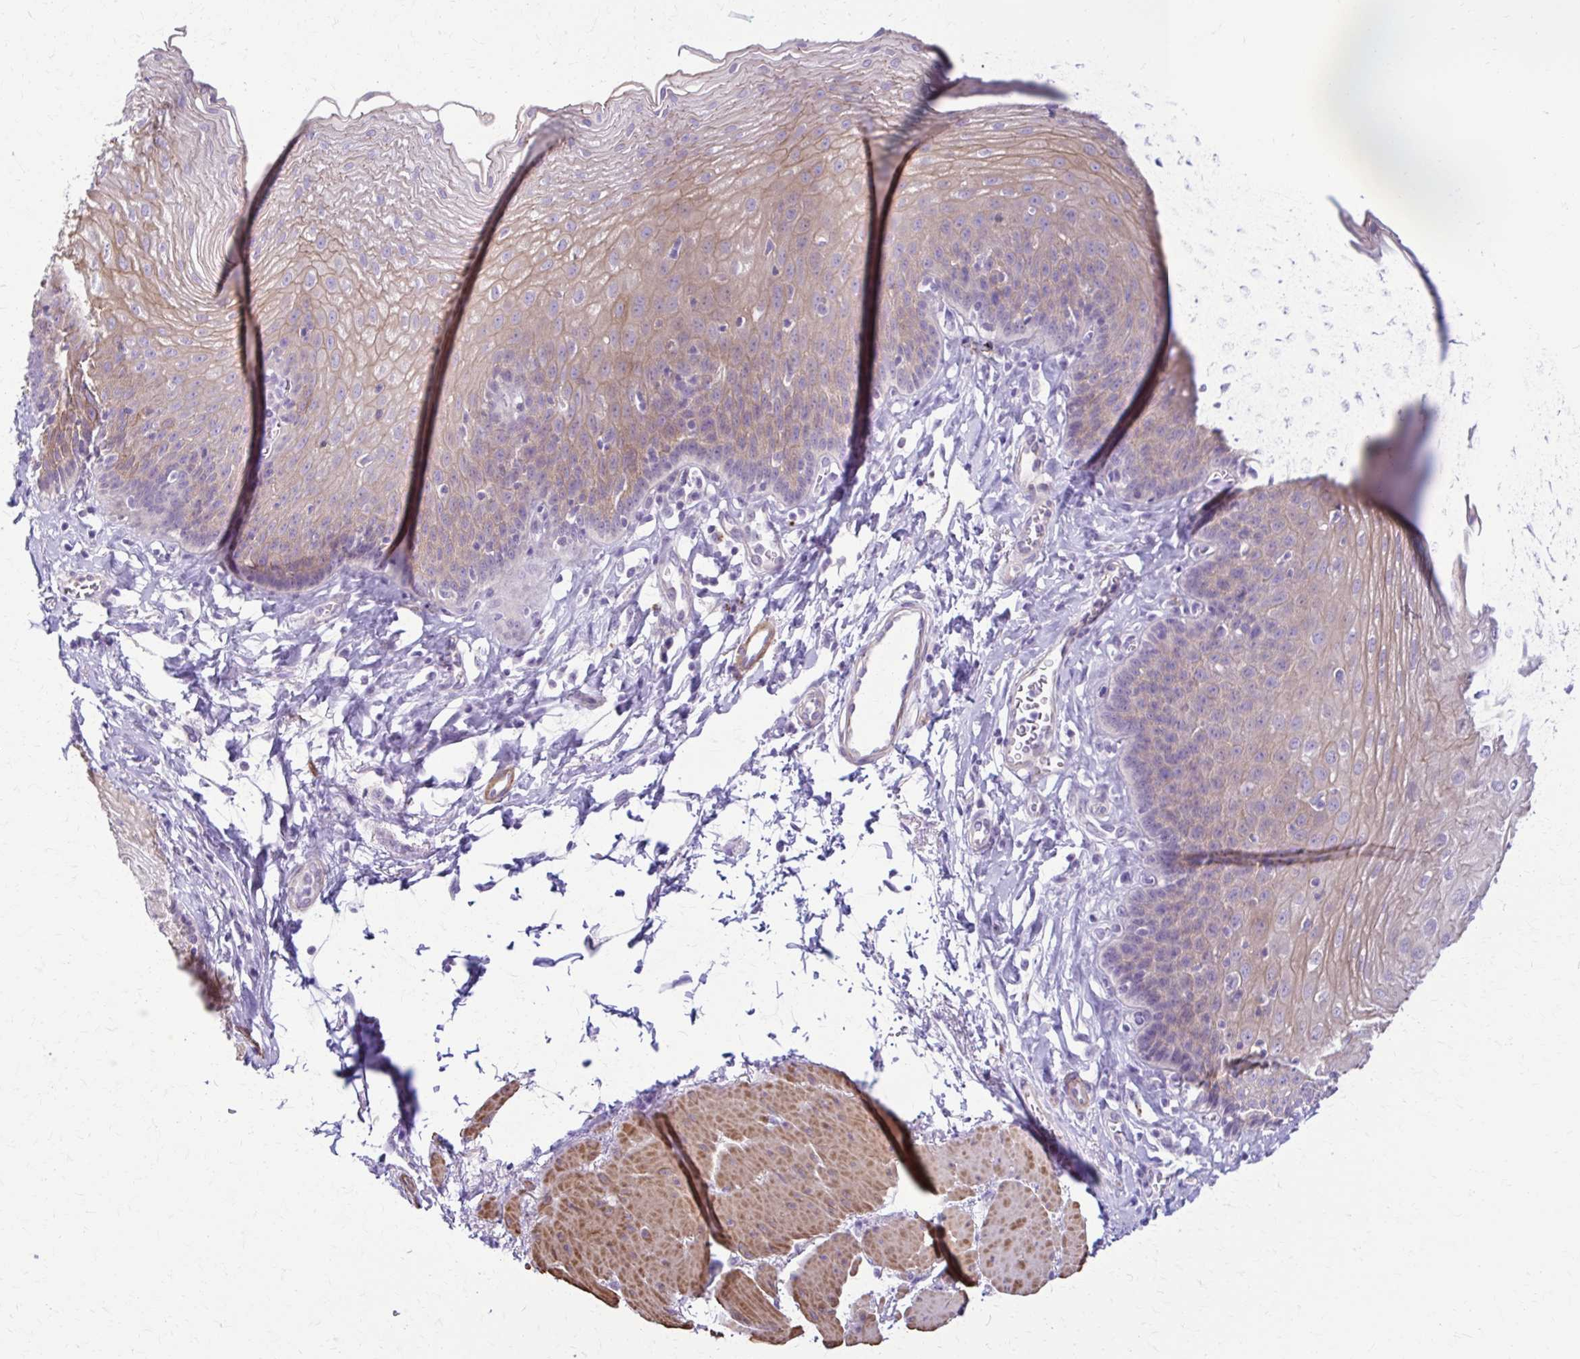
{"staining": {"intensity": "weak", "quantity": "25%-75%", "location": "cytoplasmic/membranous"}, "tissue": "esophagus", "cell_type": "Squamous epithelial cells", "image_type": "normal", "snomed": [{"axis": "morphology", "description": "Normal tissue, NOS"}, {"axis": "topography", "description": "Esophagus"}], "caption": "The photomicrograph shows staining of unremarkable esophagus, revealing weak cytoplasmic/membranous protein expression (brown color) within squamous epithelial cells.", "gene": "DSP", "patient": {"sex": "female", "age": 81}}